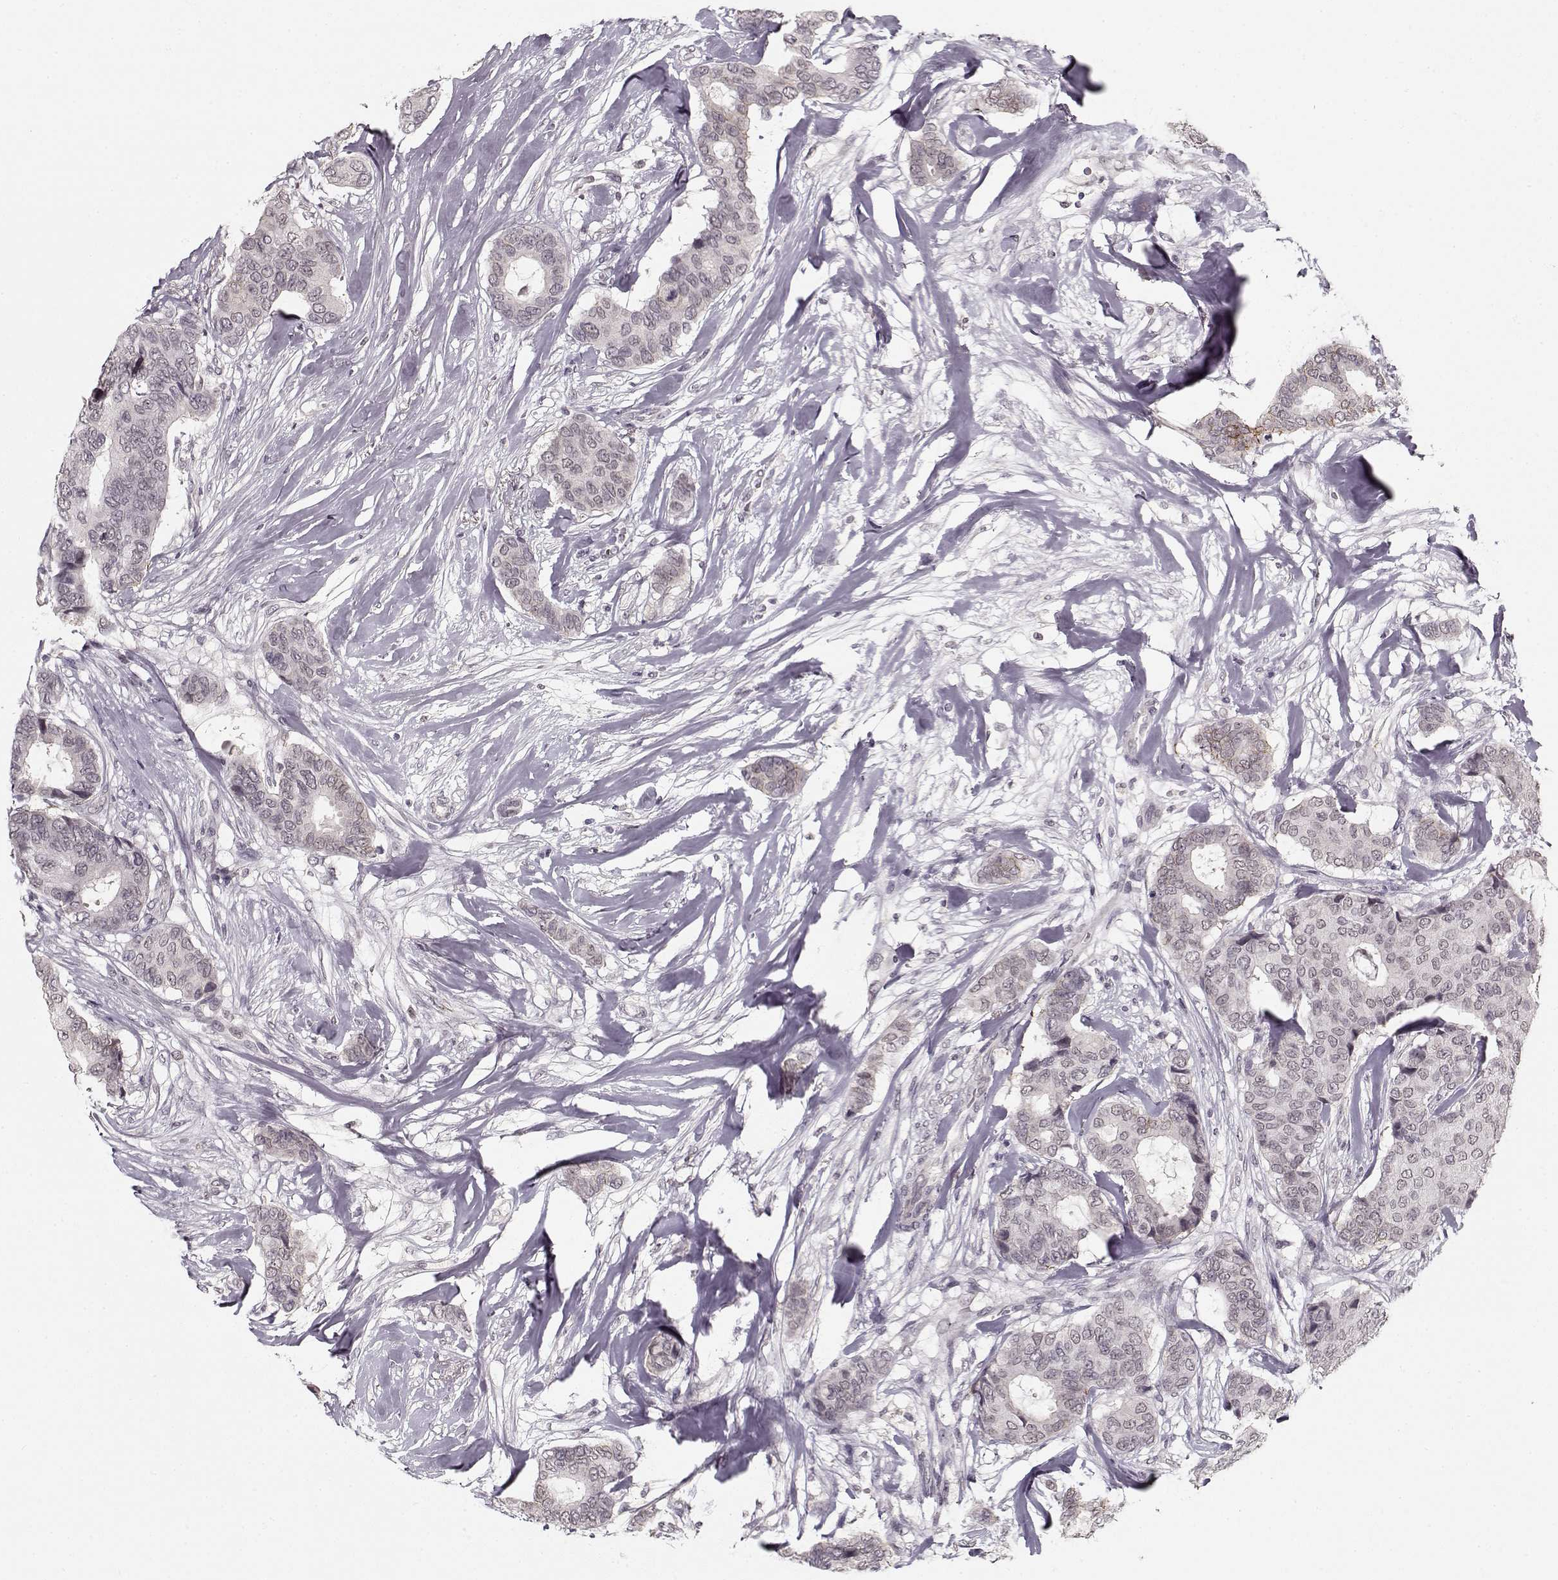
{"staining": {"intensity": "negative", "quantity": "none", "location": "none"}, "tissue": "breast cancer", "cell_type": "Tumor cells", "image_type": "cancer", "snomed": [{"axis": "morphology", "description": "Duct carcinoma"}, {"axis": "topography", "description": "Breast"}], "caption": "High magnification brightfield microscopy of breast intraductal carcinoma stained with DAB (brown) and counterstained with hematoxylin (blue): tumor cells show no significant positivity. (Immunohistochemistry, brightfield microscopy, high magnification).", "gene": "DNAI3", "patient": {"sex": "female", "age": 75}}